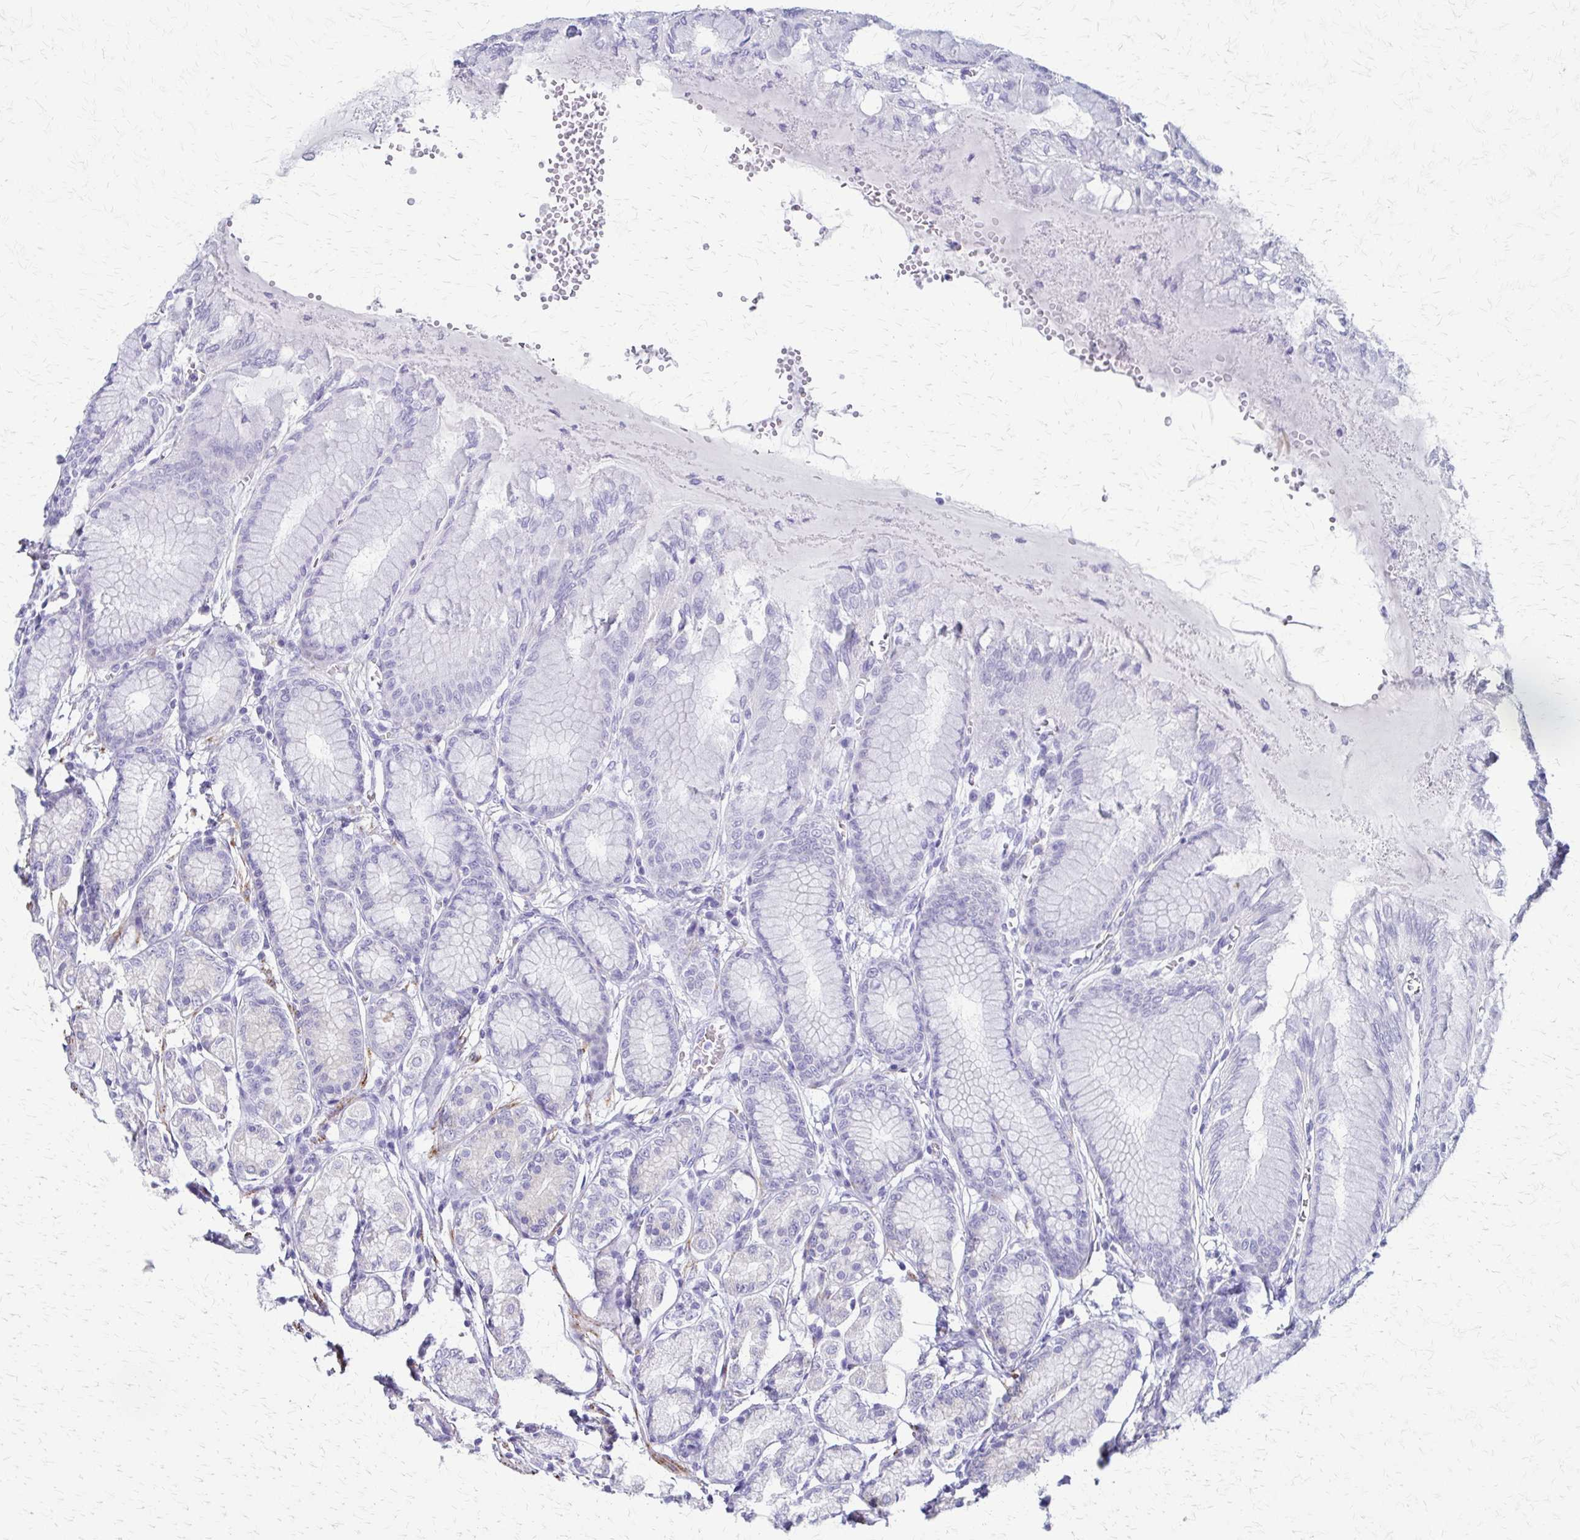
{"staining": {"intensity": "negative", "quantity": "none", "location": "none"}, "tissue": "stomach", "cell_type": "Glandular cells", "image_type": "normal", "snomed": [{"axis": "morphology", "description": "Normal tissue, NOS"}, {"axis": "topography", "description": "Stomach"}, {"axis": "topography", "description": "Stomach, lower"}], "caption": "The image exhibits no staining of glandular cells in unremarkable stomach. (Stains: DAB IHC with hematoxylin counter stain, Microscopy: brightfield microscopy at high magnification).", "gene": "ZSCAN5B", "patient": {"sex": "male", "age": 76}}